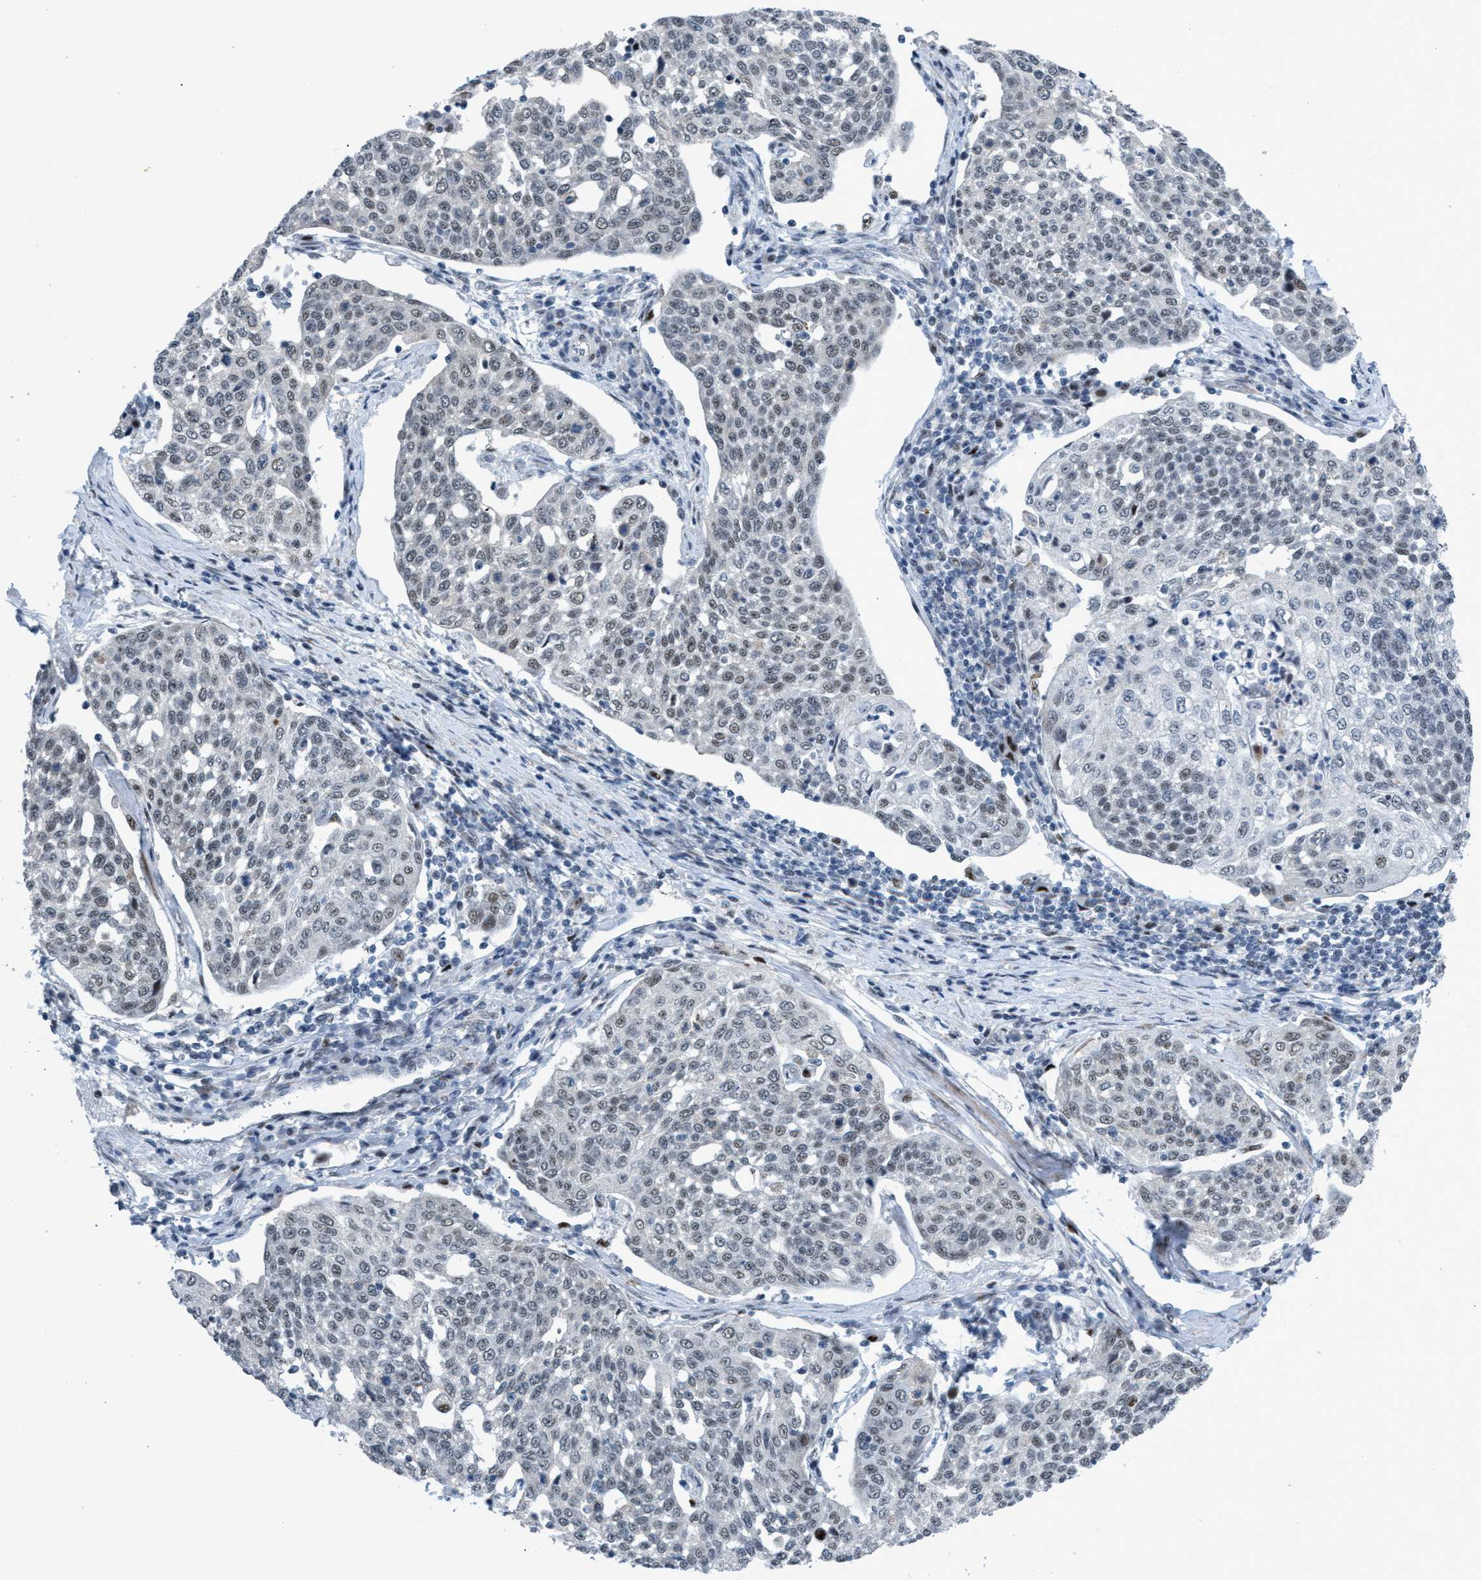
{"staining": {"intensity": "weak", "quantity": "25%-75%", "location": "nuclear"}, "tissue": "cervical cancer", "cell_type": "Tumor cells", "image_type": "cancer", "snomed": [{"axis": "morphology", "description": "Squamous cell carcinoma, NOS"}, {"axis": "topography", "description": "Cervix"}], "caption": "Human cervical squamous cell carcinoma stained with a brown dye reveals weak nuclear positive positivity in approximately 25%-75% of tumor cells.", "gene": "CWC27", "patient": {"sex": "female", "age": 34}}